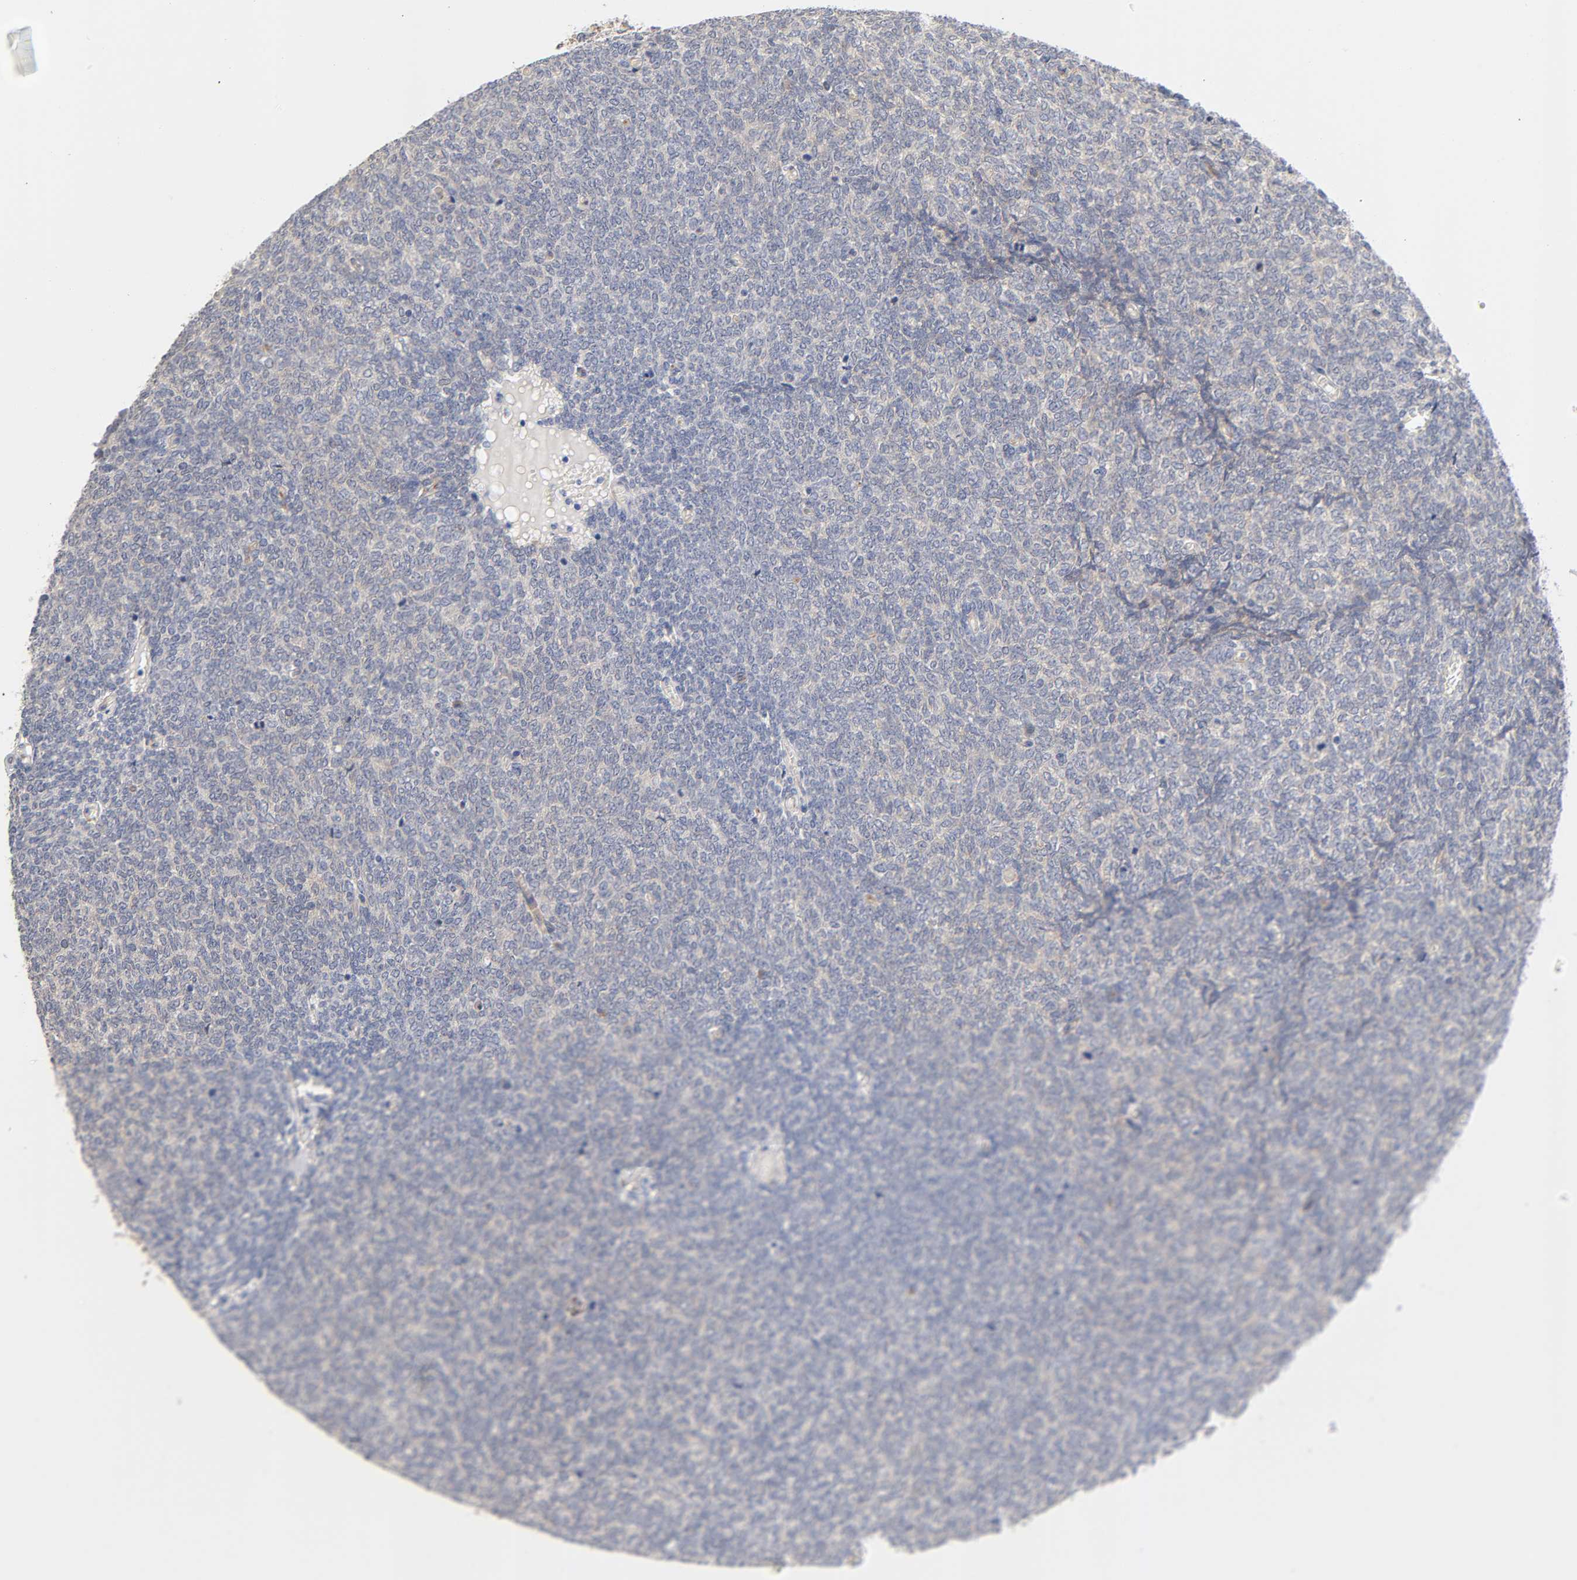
{"staining": {"intensity": "negative", "quantity": "none", "location": "none"}, "tissue": "renal cancer", "cell_type": "Tumor cells", "image_type": "cancer", "snomed": [{"axis": "morphology", "description": "Neoplasm, malignant, NOS"}, {"axis": "topography", "description": "Kidney"}], "caption": "IHC of human renal cancer (neoplasm (malignant)) displays no expression in tumor cells.", "gene": "LAMB1", "patient": {"sex": "male", "age": 28}}